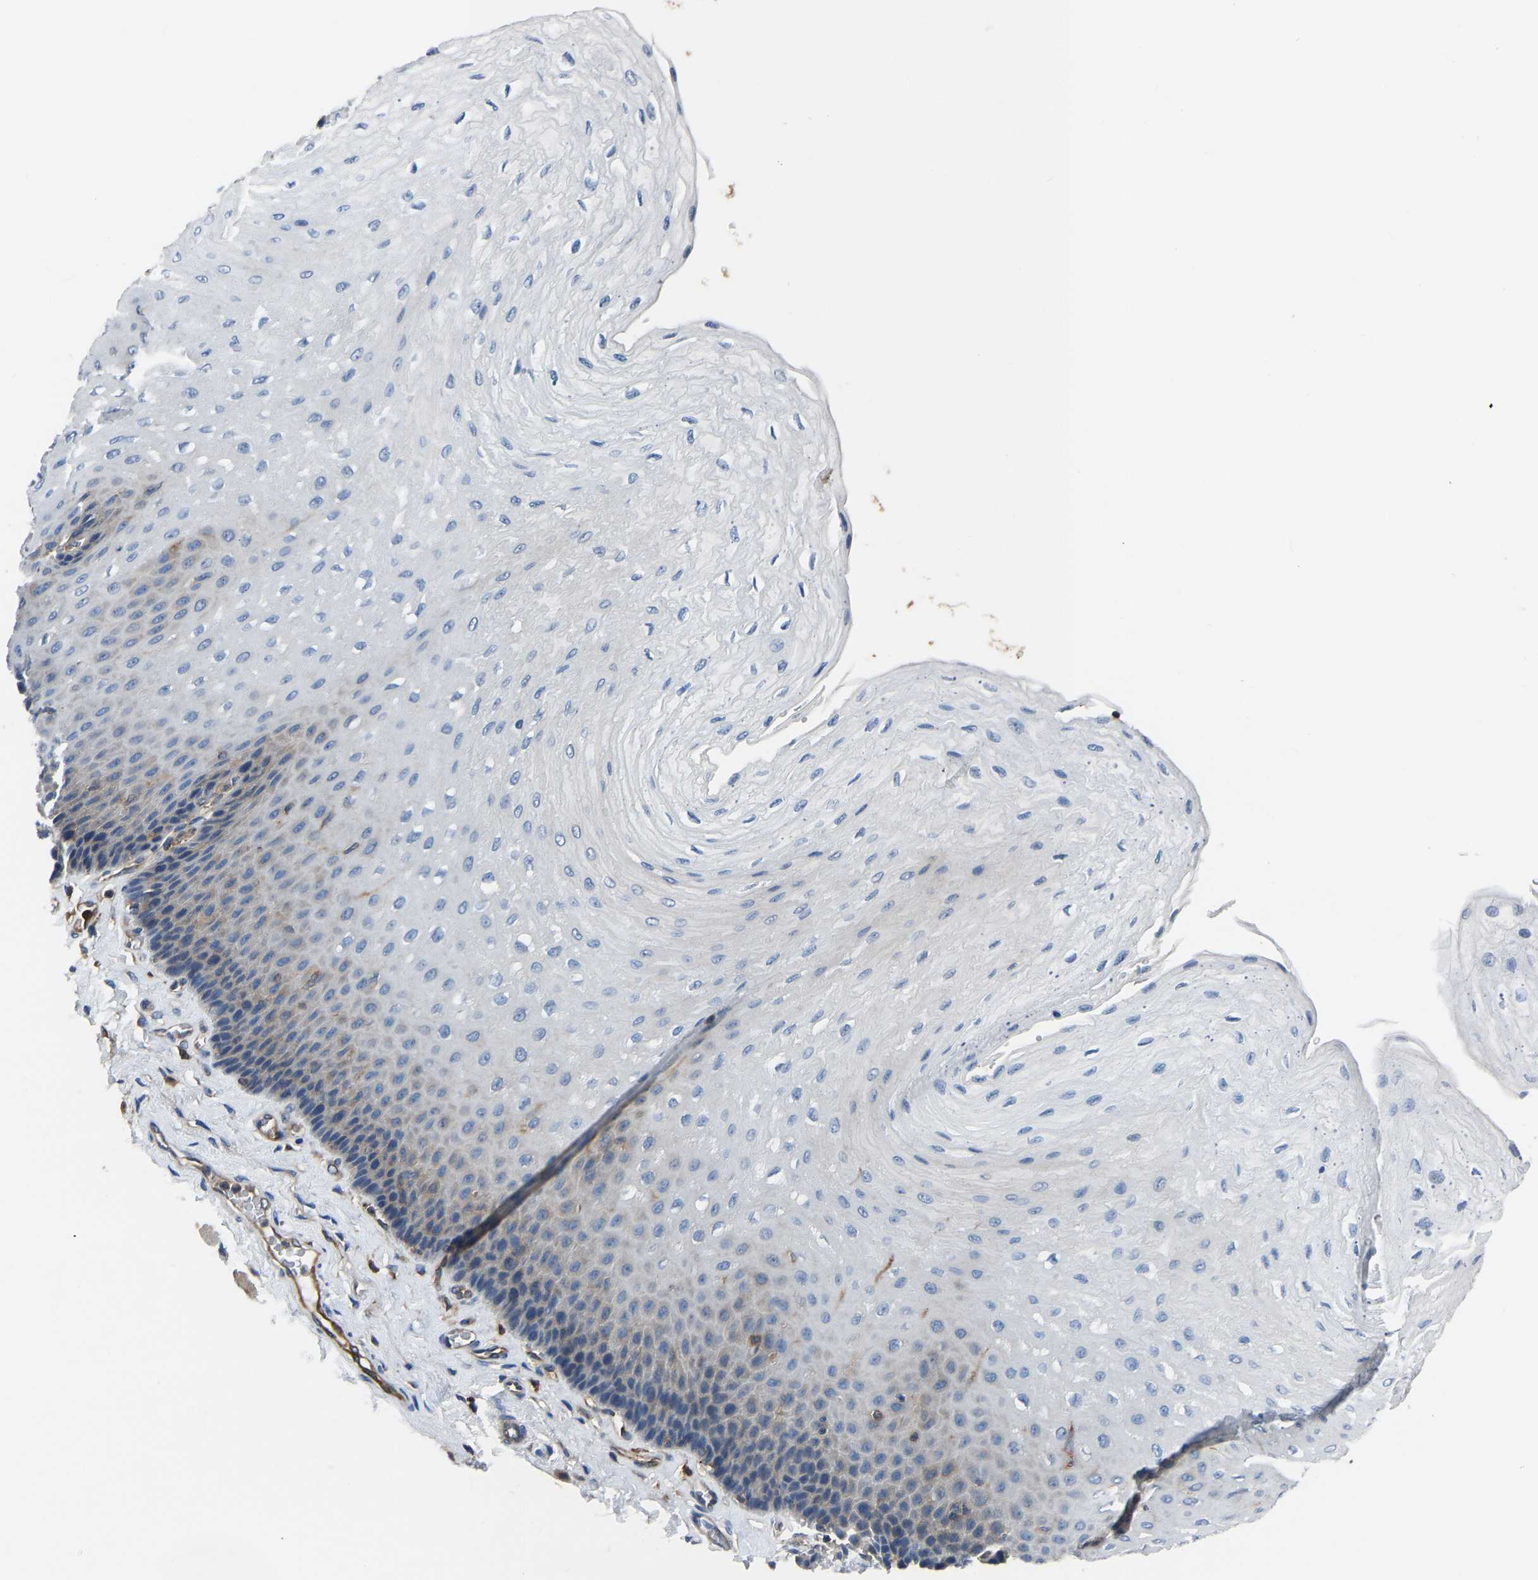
{"staining": {"intensity": "weak", "quantity": "<25%", "location": "cytoplasmic/membranous"}, "tissue": "esophagus", "cell_type": "Squamous epithelial cells", "image_type": "normal", "snomed": [{"axis": "morphology", "description": "Normal tissue, NOS"}, {"axis": "topography", "description": "Esophagus"}], "caption": "IHC image of benign esophagus: esophagus stained with DAB (3,3'-diaminobenzidine) exhibits no significant protein expression in squamous epithelial cells.", "gene": "PRKAR1A", "patient": {"sex": "female", "age": 72}}